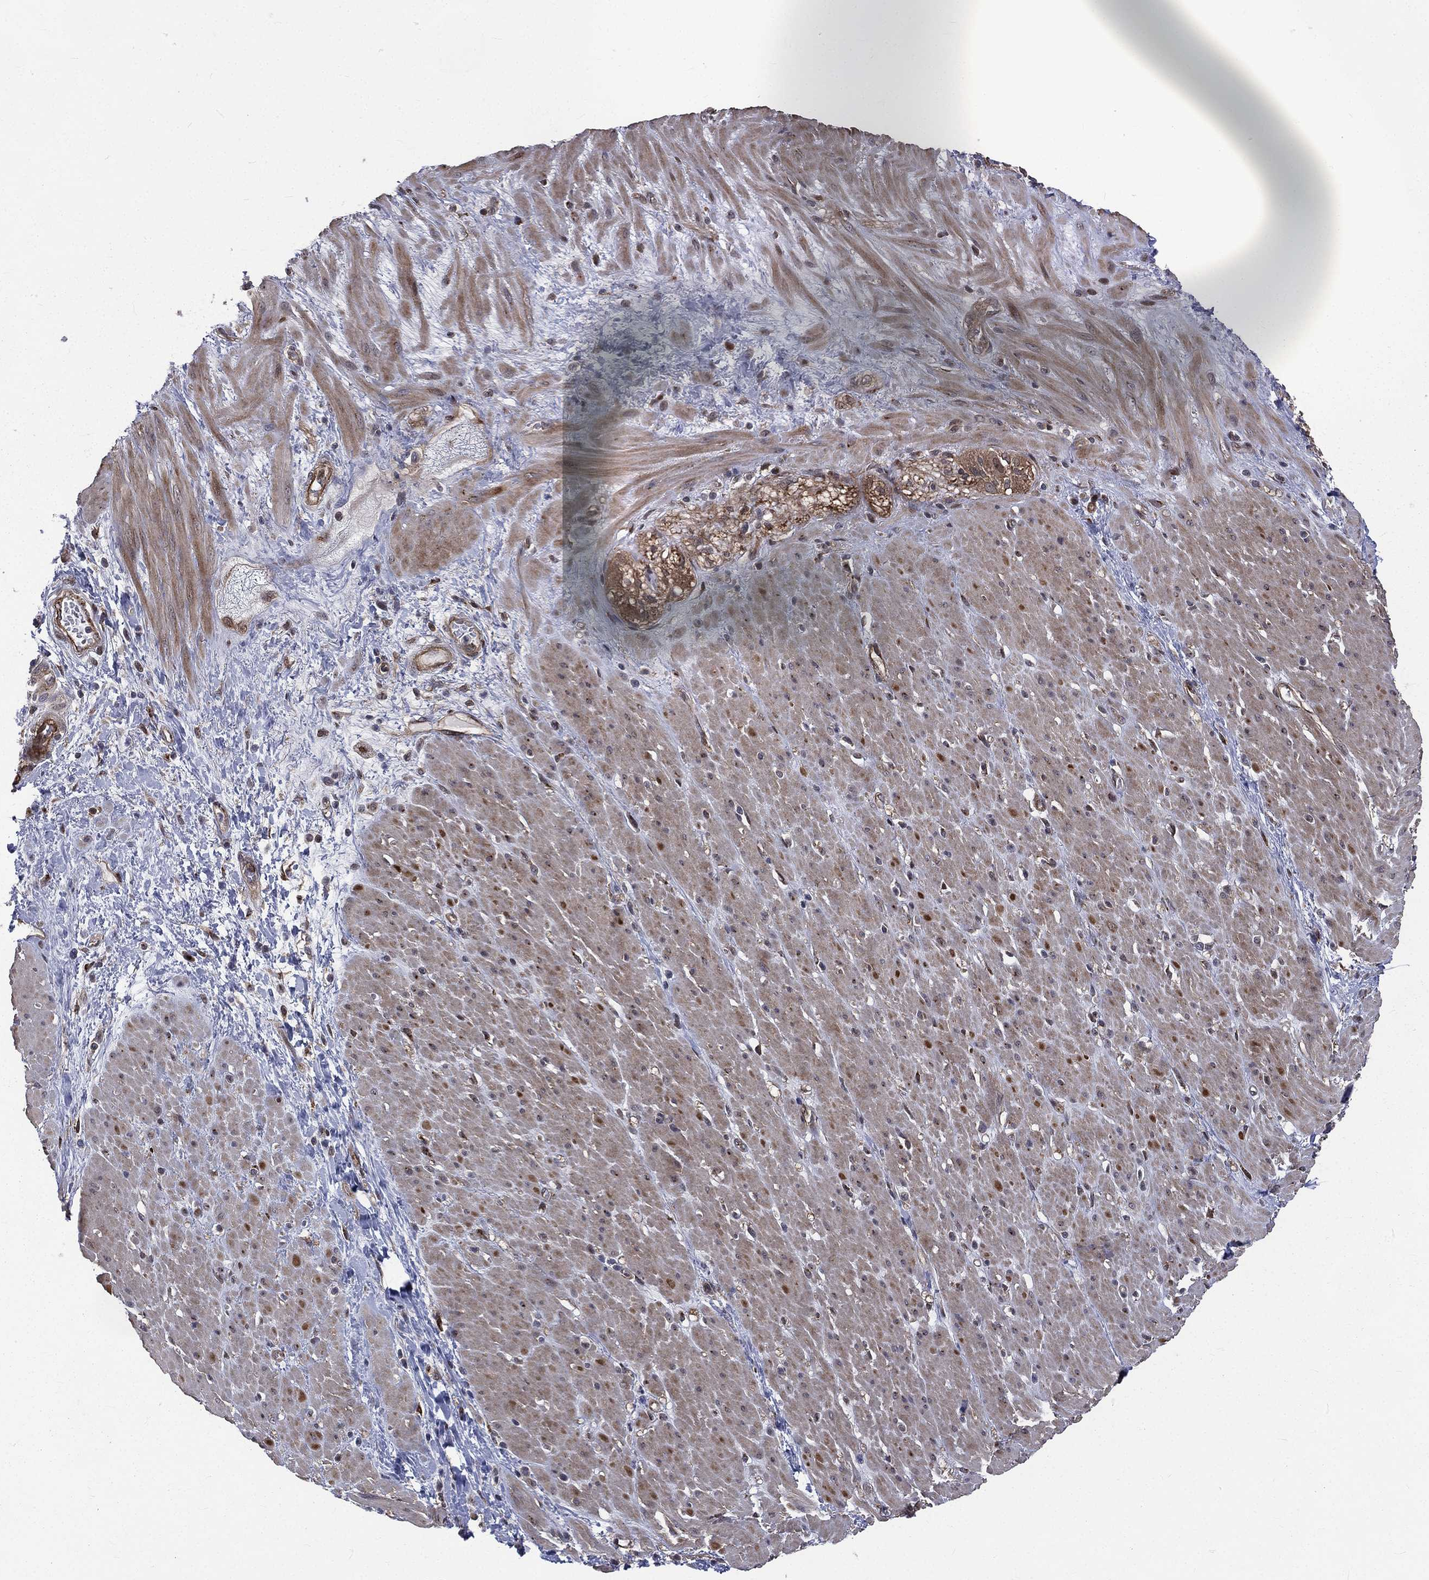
{"staining": {"intensity": "moderate", "quantity": "<25%", "location": "nuclear"}, "tissue": "smooth muscle", "cell_type": "Smooth muscle cells", "image_type": "normal", "snomed": [{"axis": "morphology", "description": "Normal tissue, NOS"}, {"axis": "topography", "description": "Soft tissue"}, {"axis": "topography", "description": "Smooth muscle"}], "caption": "Brown immunohistochemical staining in unremarkable human smooth muscle demonstrates moderate nuclear expression in approximately <25% of smooth muscle cells. Using DAB (brown) and hematoxylin (blue) stains, captured at high magnification using brightfield microscopy.", "gene": "ARL3", "patient": {"sex": "male", "age": 72}}